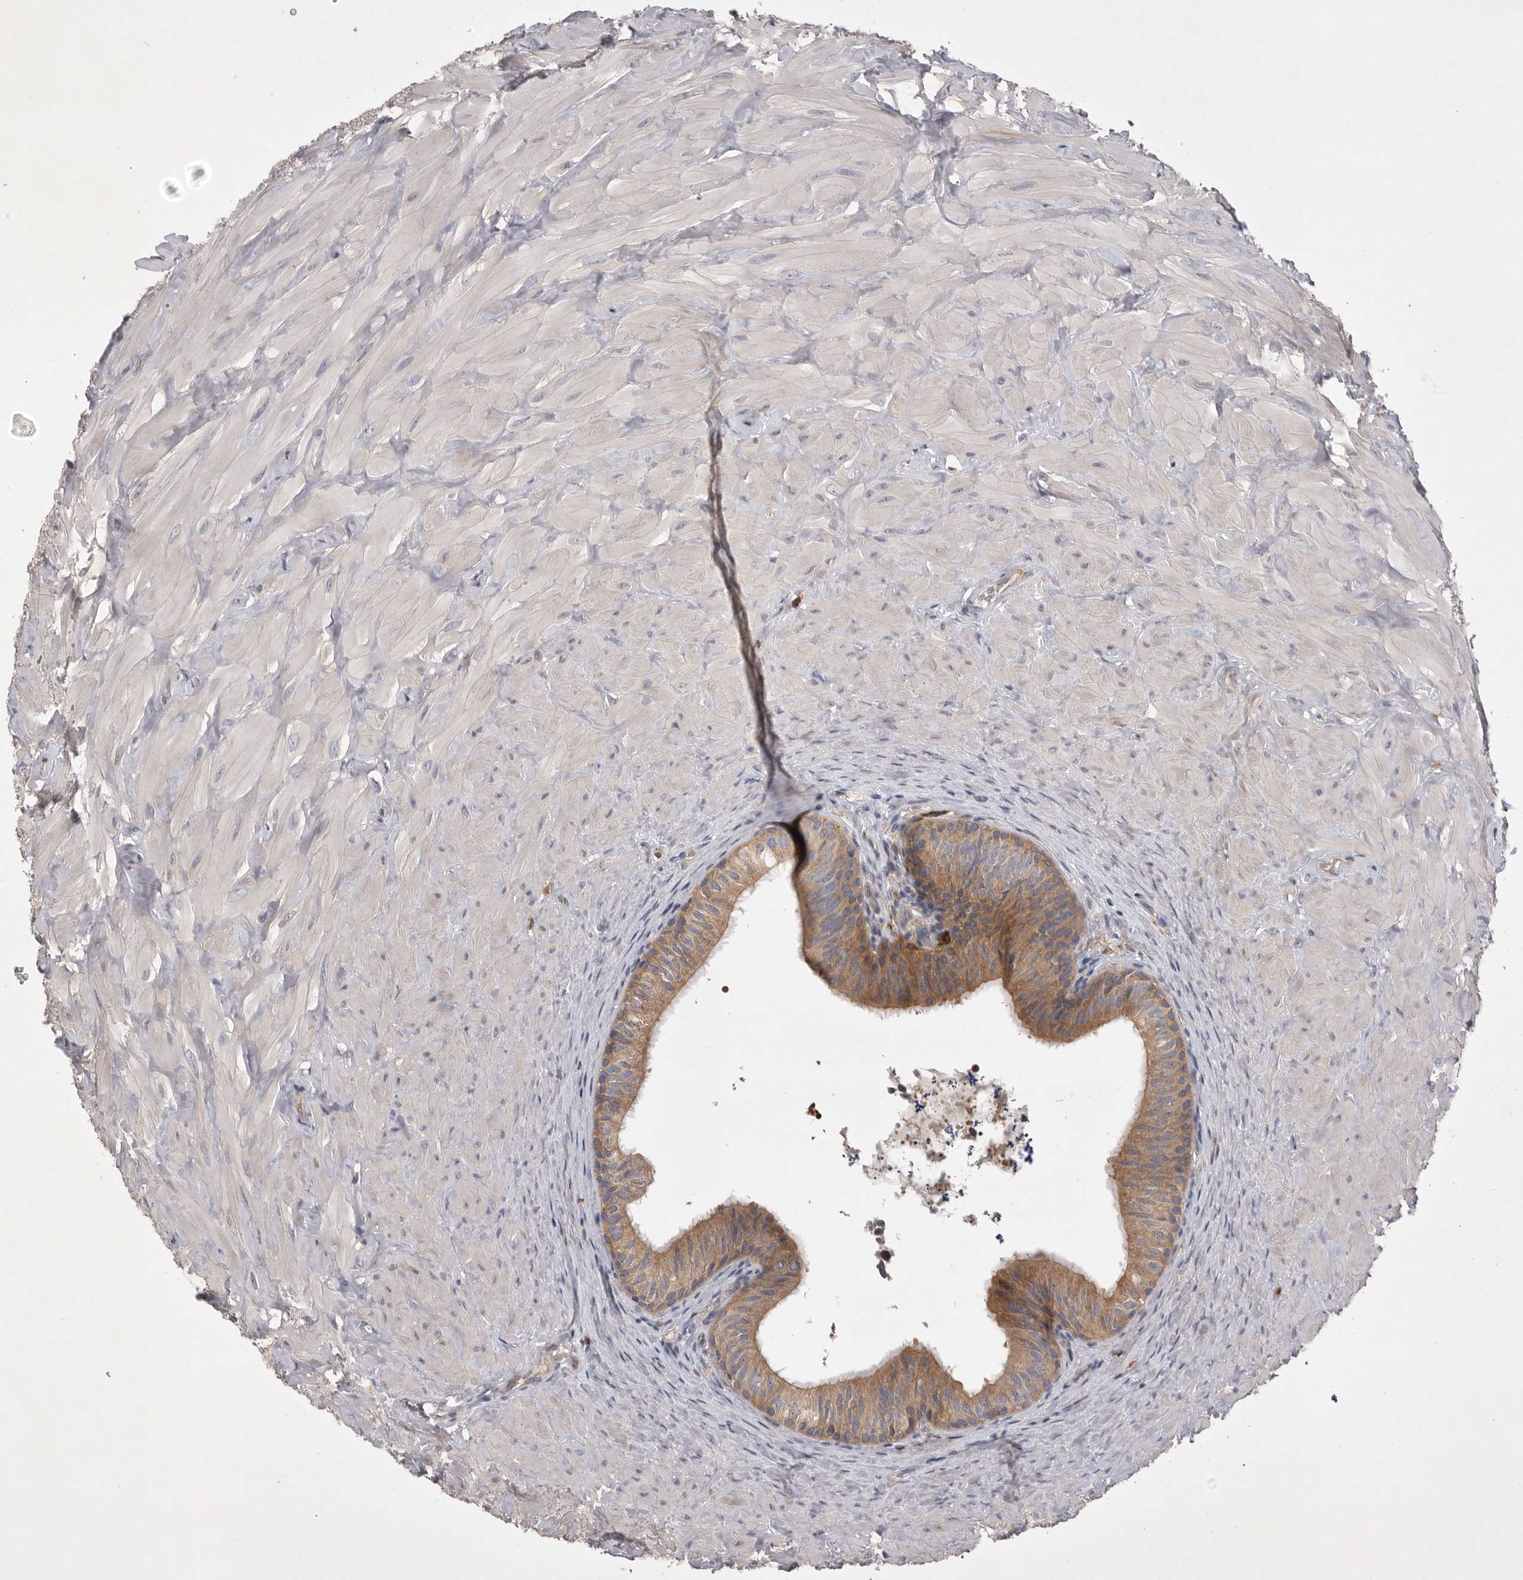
{"staining": {"intensity": "moderate", "quantity": ">75%", "location": "cytoplasmic/membranous"}, "tissue": "epididymis", "cell_type": "Glandular cells", "image_type": "normal", "snomed": [{"axis": "morphology", "description": "Normal tissue, NOS"}, {"axis": "topography", "description": "Soft tissue"}, {"axis": "topography", "description": "Epididymis"}], "caption": "A histopathology image of epididymis stained for a protein shows moderate cytoplasmic/membranous brown staining in glandular cells. (Brightfield microscopy of DAB IHC at high magnification).", "gene": "VAC14", "patient": {"sex": "male", "age": 26}}